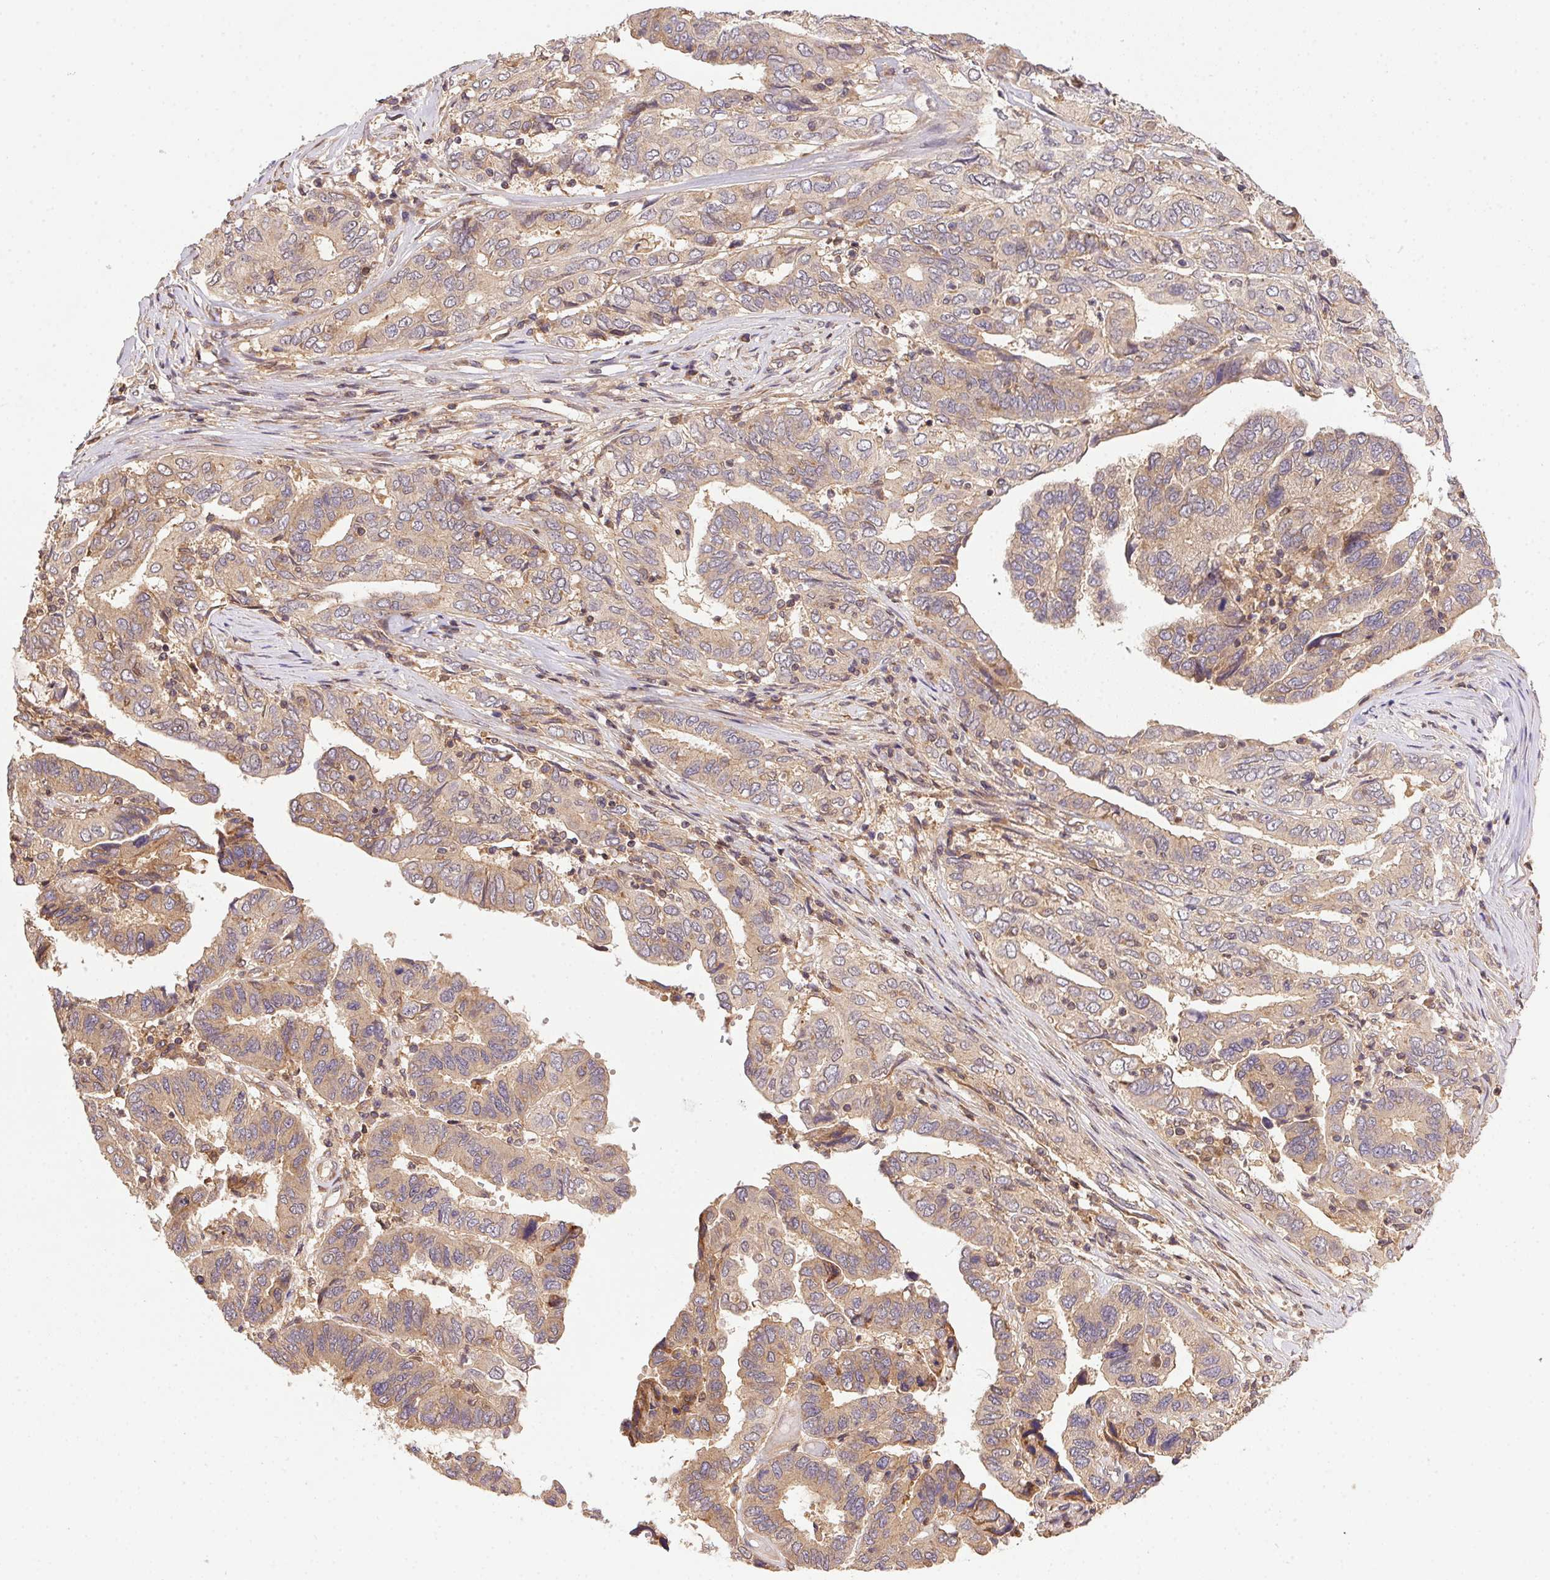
{"staining": {"intensity": "weak", "quantity": ">75%", "location": "cytoplasmic/membranous"}, "tissue": "ovarian cancer", "cell_type": "Tumor cells", "image_type": "cancer", "snomed": [{"axis": "morphology", "description": "Cystadenocarcinoma, serous, NOS"}, {"axis": "topography", "description": "Ovary"}], "caption": "Brown immunohistochemical staining in ovarian cancer (serous cystadenocarcinoma) exhibits weak cytoplasmic/membranous expression in approximately >75% of tumor cells.", "gene": "MEX3D", "patient": {"sex": "female", "age": 79}}